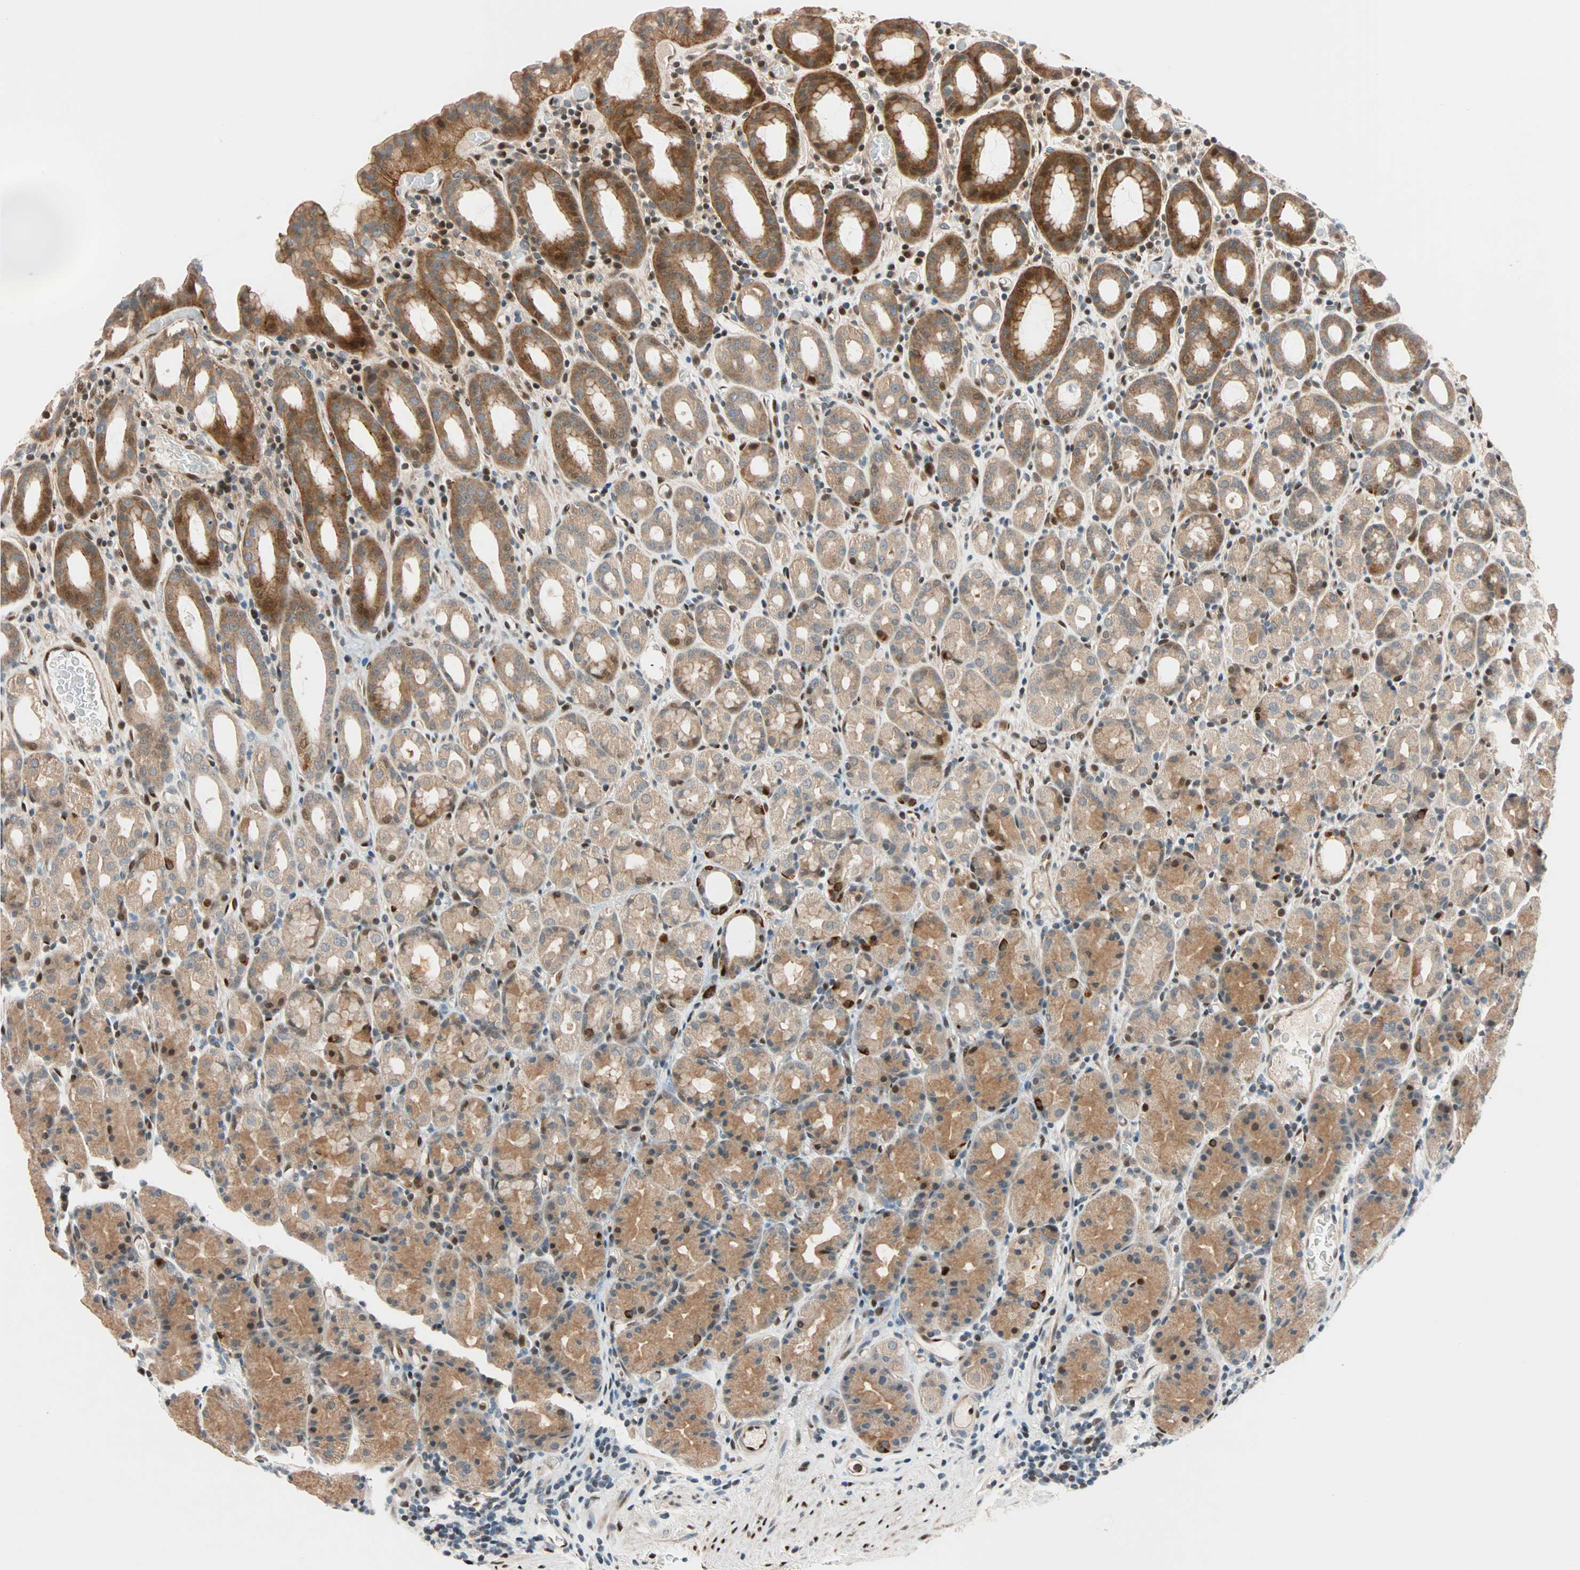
{"staining": {"intensity": "moderate", "quantity": ">75%", "location": "cytoplasmic/membranous,nuclear"}, "tissue": "stomach", "cell_type": "Glandular cells", "image_type": "normal", "snomed": [{"axis": "morphology", "description": "Normal tissue, NOS"}, {"axis": "topography", "description": "Stomach, upper"}], "caption": "Stomach stained with DAB immunohistochemistry (IHC) exhibits medium levels of moderate cytoplasmic/membranous,nuclear positivity in approximately >75% of glandular cells. The staining was performed using DAB to visualize the protein expression in brown, while the nuclei were stained in blue with hematoxylin (Magnification: 20x).", "gene": "HECW1", "patient": {"sex": "male", "age": 68}}